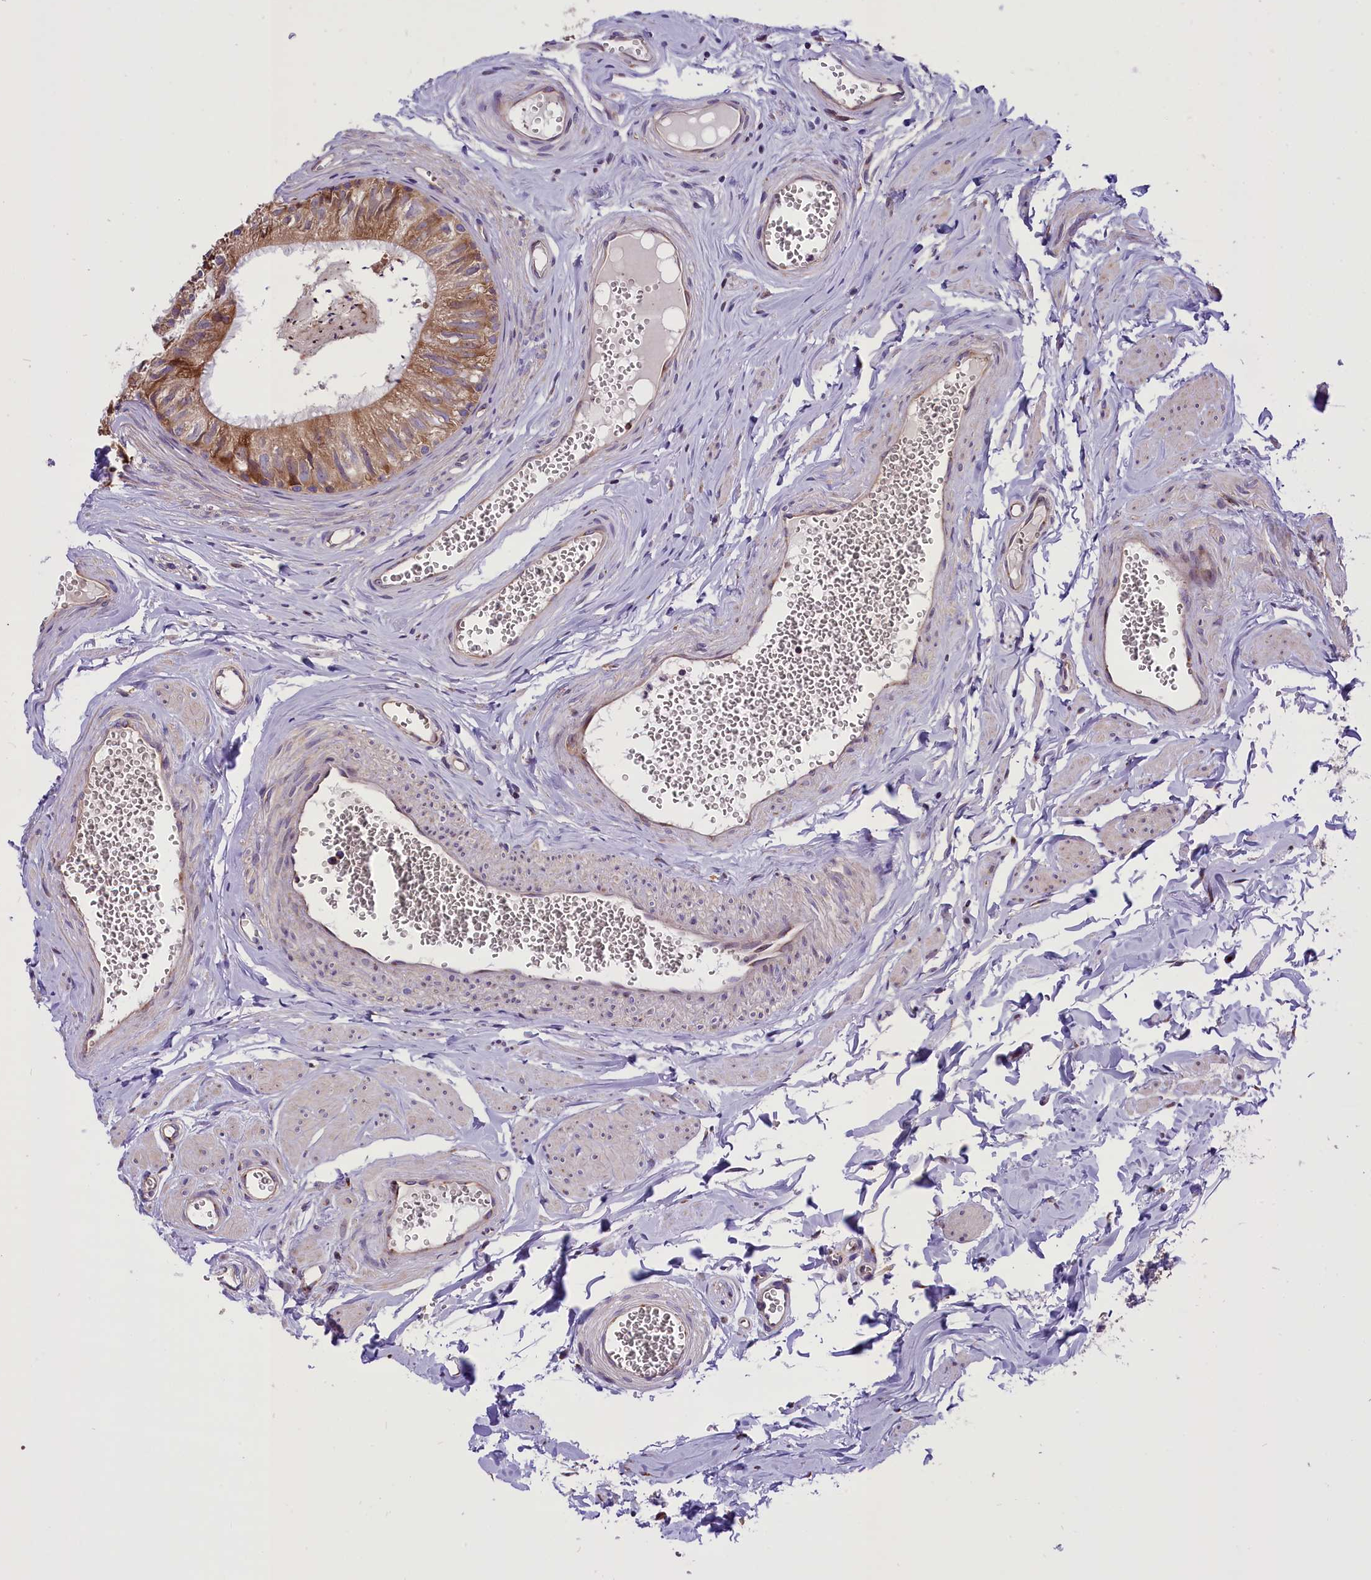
{"staining": {"intensity": "moderate", "quantity": ">75%", "location": "cytoplasmic/membranous"}, "tissue": "epididymis", "cell_type": "Glandular cells", "image_type": "normal", "snomed": [{"axis": "morphology", "description": "Normal tissue, NOS"}, {"axis": "topography", "description": "Epididymis"}], "caption": "Epididymis stained for a protein displays moderate cytoplasmic/membranous positivity in glandular cells. The protein of interest is stained brown, and the nuclei are stained in blue (DAB IHC with brightfield microscopy, high magnification).", "gene": "PTPRU", "patient": {"sex": "male", "age": 36}}